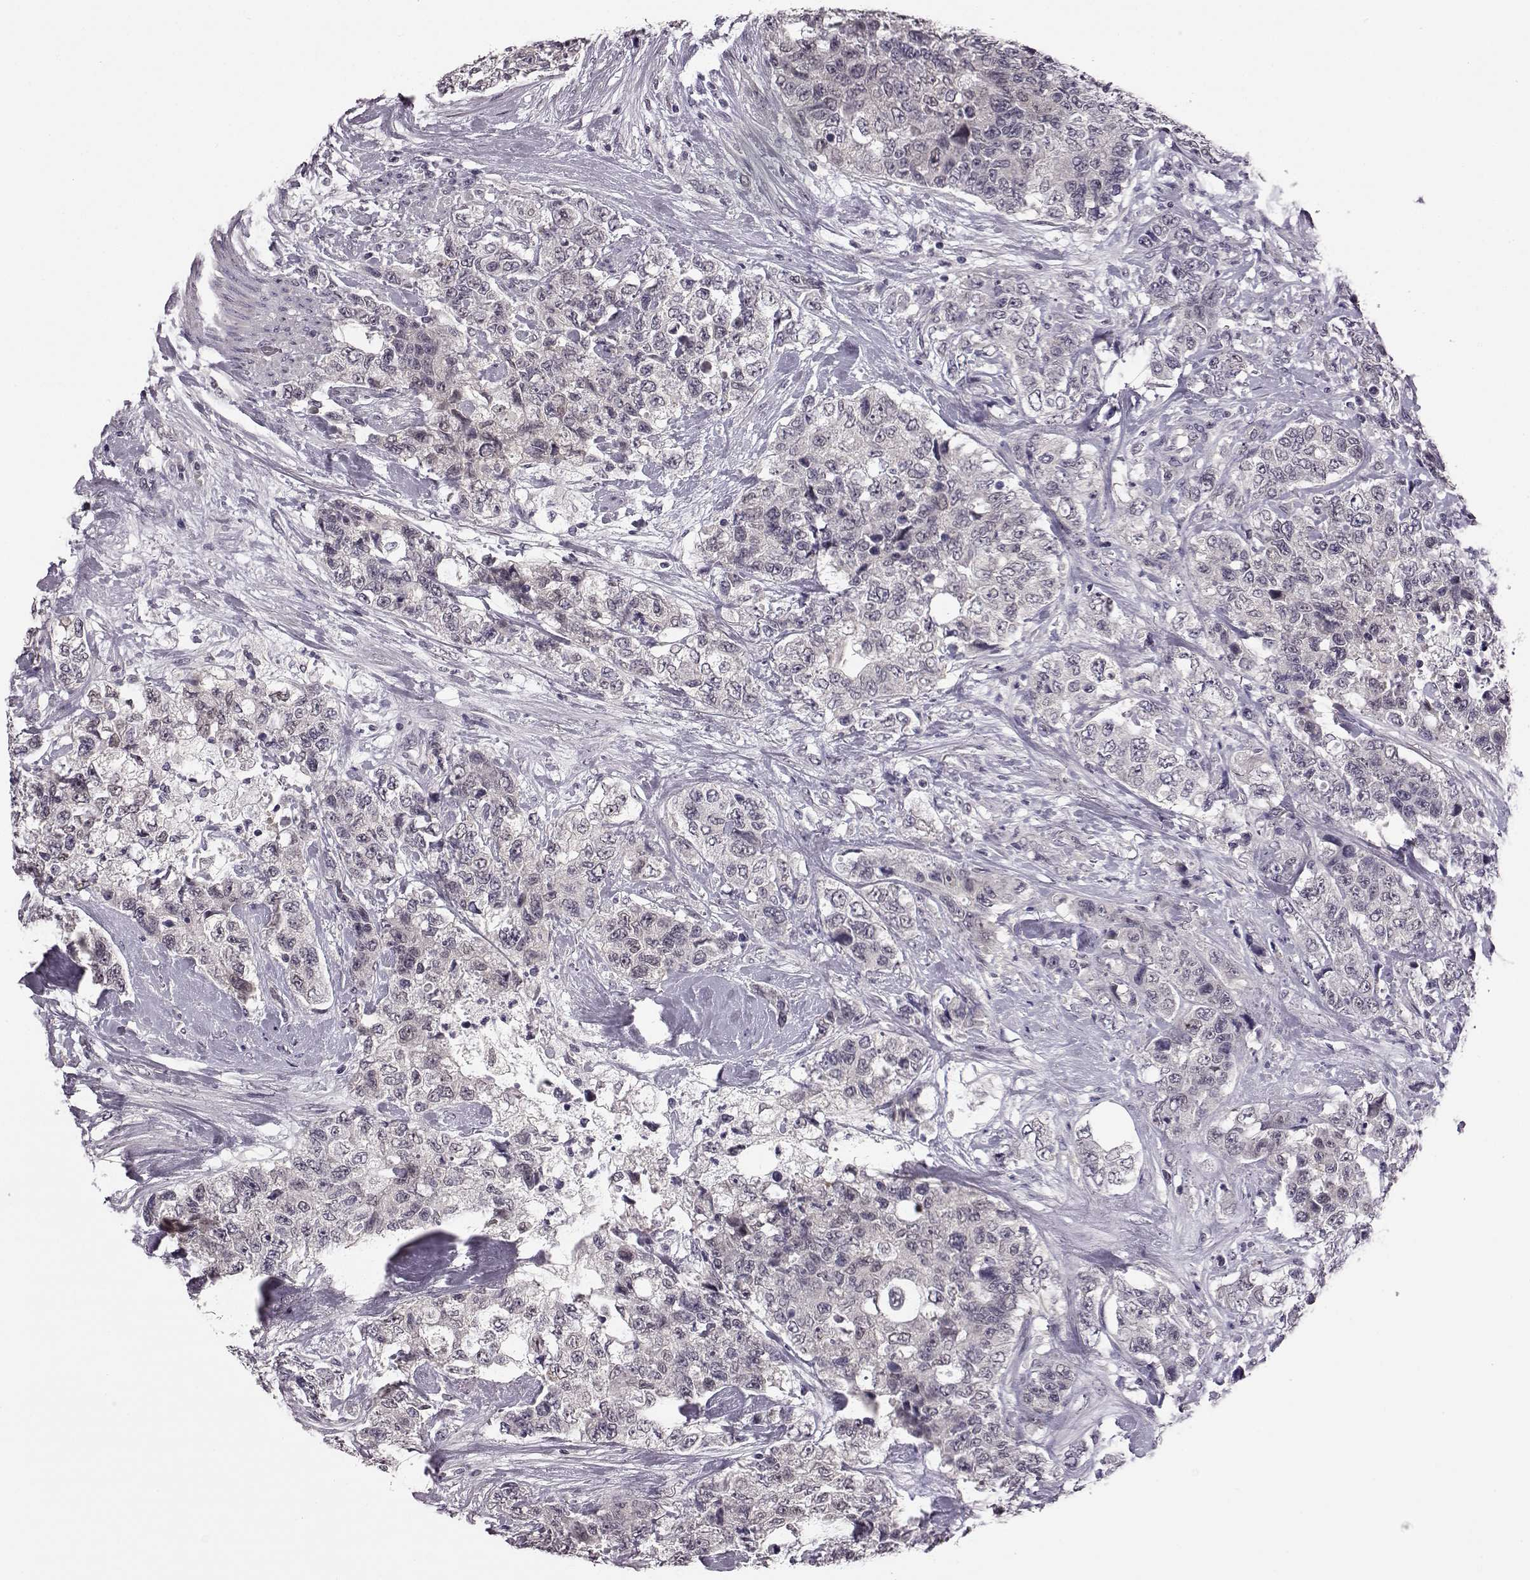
{"staining": {"intensity": "negative", "quantity": "none", "location": "none"}, "tissue": "urothelial cancer", "cell_type": "Tumor cells", "image_type": "cancer", "snomed": [{"axis": "morphology", "description": "Urothelial carcinoma, High grade"}, {"axis": "topography", "description": "Urinary bladder"}], "caption": "The photomicrograph reveals no significant expression in tumor cells of high-grade urothelial carcinoma.", "gene": "C10orf62", "patient": {"sex": "female", "age": 78}}